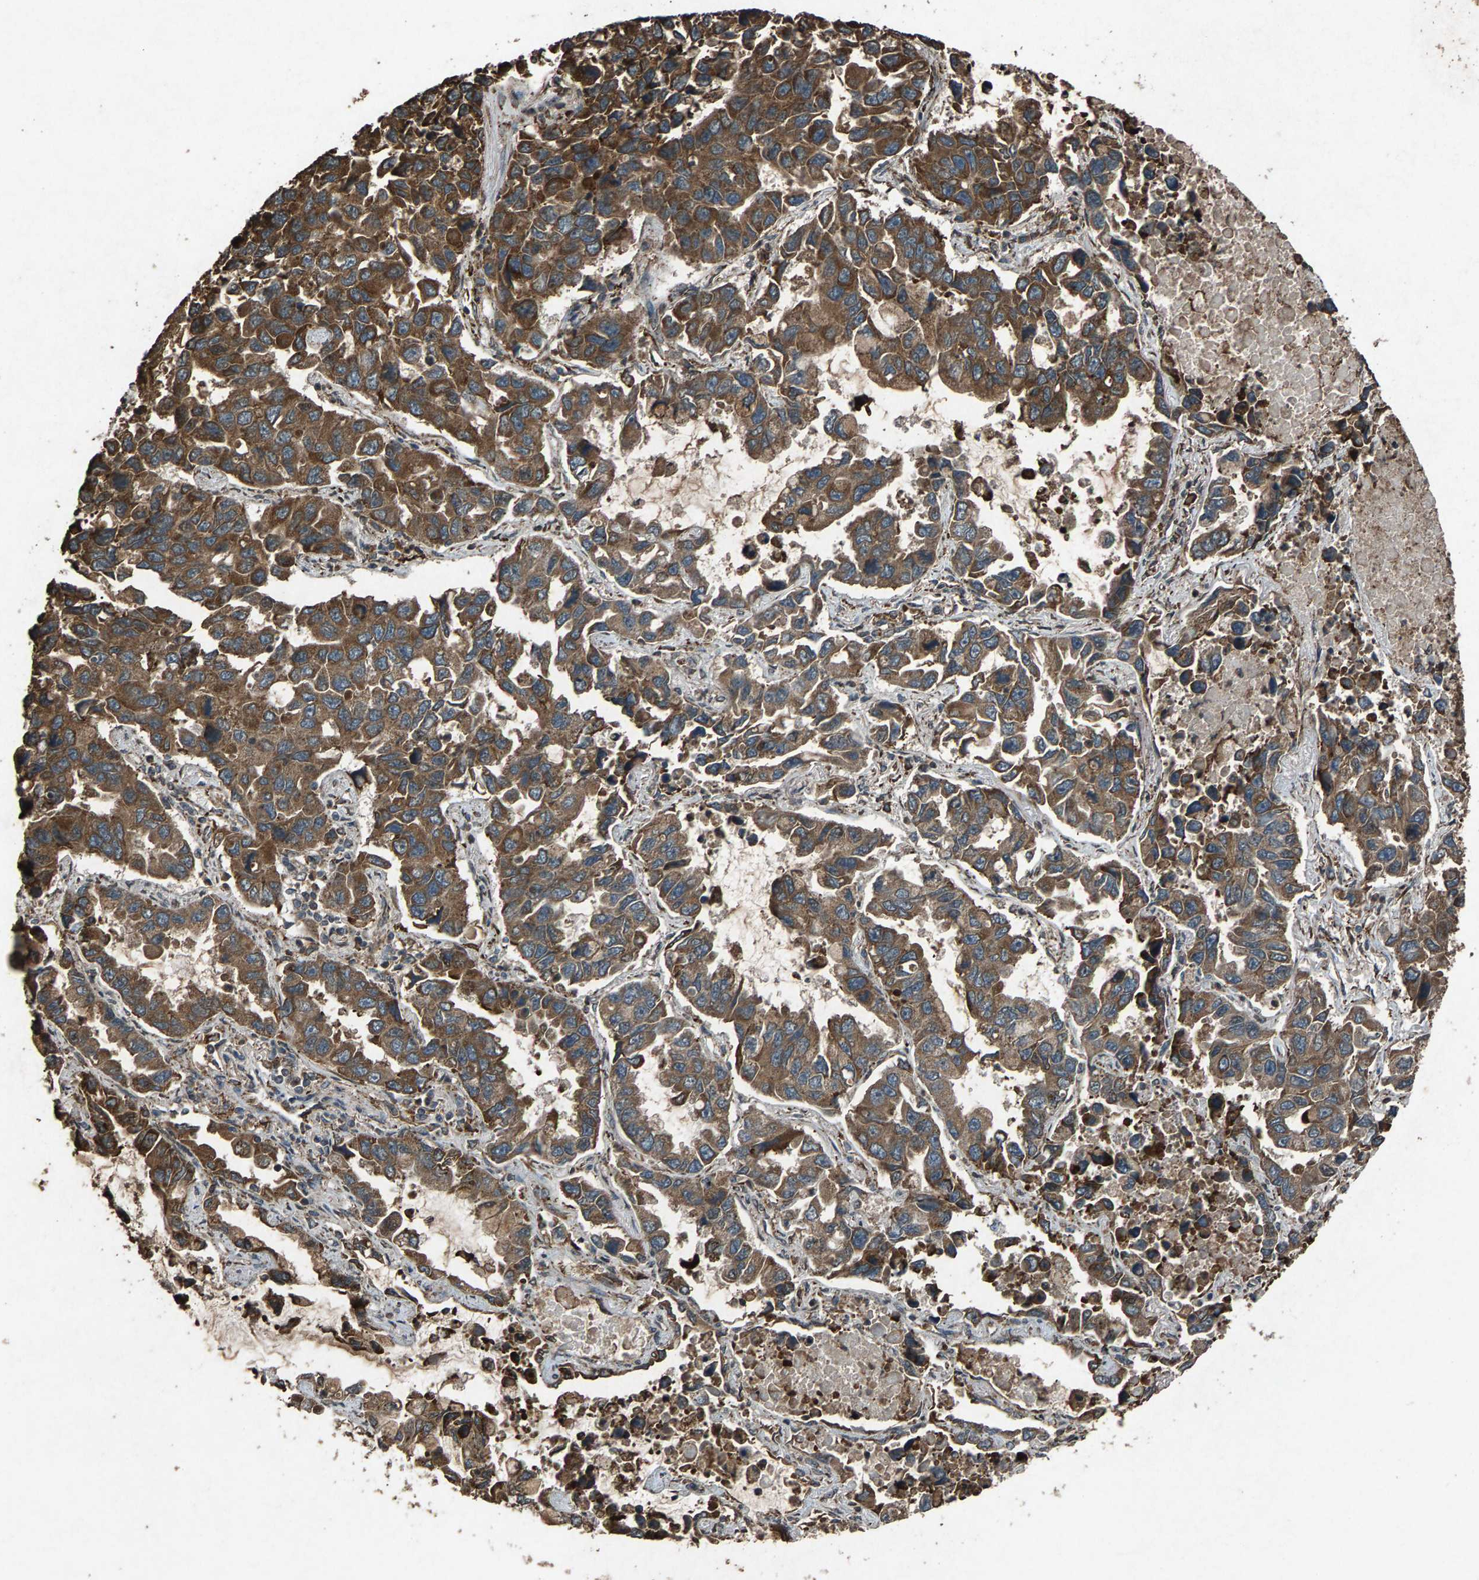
{"staining": {"intensity": "moderate", "quantity": ">75%", "location": "cytoplasmic/membranous"}, "tissue": "lung cancer", "cell_type": "Tumor cells", "image_type": "cancer", "snomed": [{"axis": "morphology", "description": "Adenocarcinoma, NOS"}, {"axis": "topography", "description": "Lung"}], "caption": "Lung adenocarcinoma tissue displays moderate cytoplasmic/membranous staining in about >75% of tumor cells (IHC, brightfield microscopy, high magnification).", "gene": "CALR", "patient": {"sex": "male", "age": 64}}